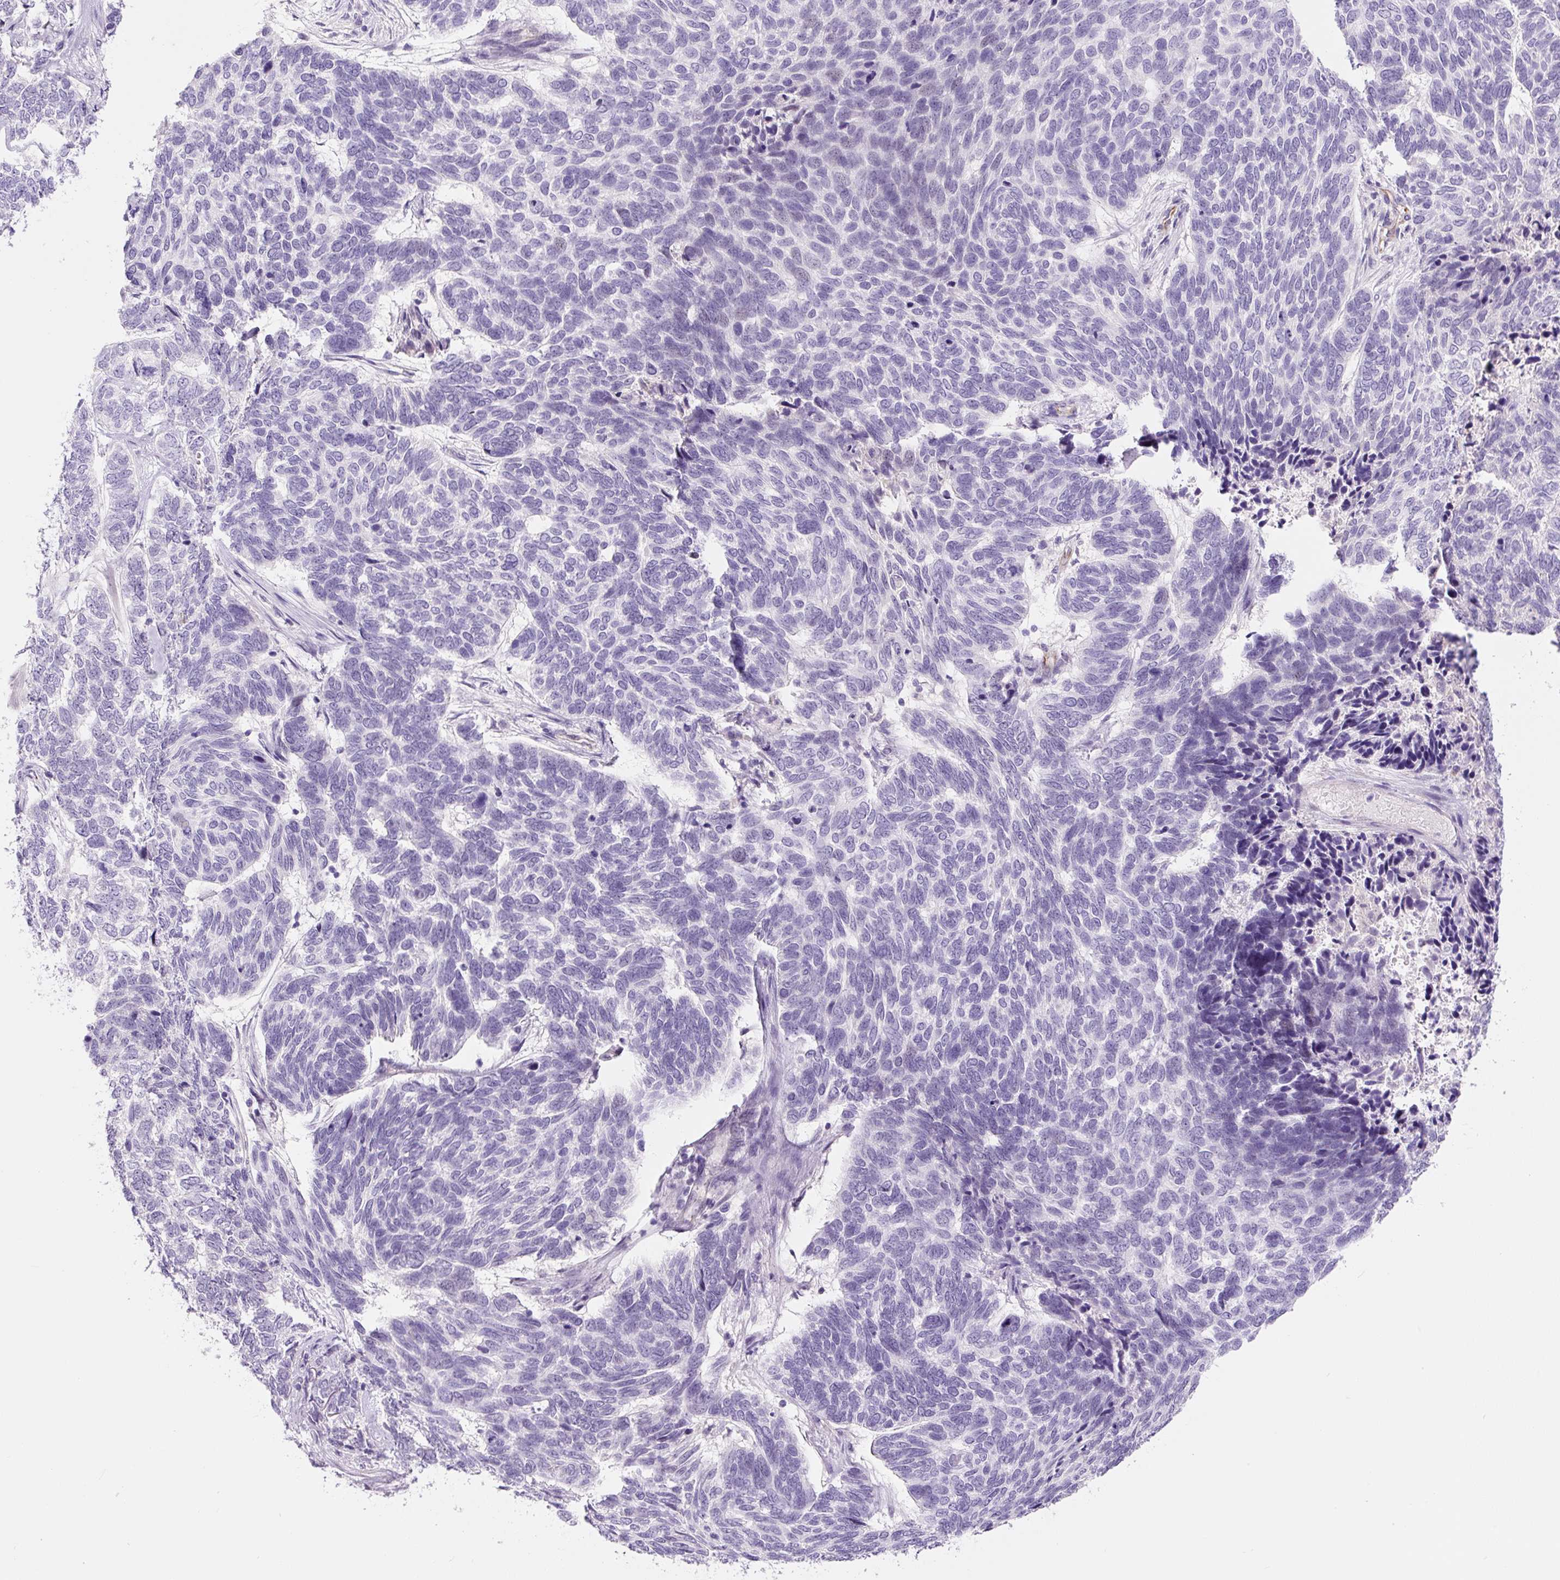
{"staining": {"intensity": "negative", "quantity": "none", "location": "none"}, "tissue": "skin cancer", "cell_type": "Tumor cells", "image_type": "cancer", "snomed": [{"axis": "morphology", "description": "Basal cell carcinoma"}, {"axis": "topography", "description": "Skin"}], "caption": "This photomicrograph is of basal cell carcinoma (skin) stained with IHC to label a protein in brown with the nuclei are counter-stained blue. There is no positivity in tumor cells. (Brightfield microscopy of DAB IHC at high magnification).", "gene": "CCL25", "patient": {"sex": "female", "age": 65}}